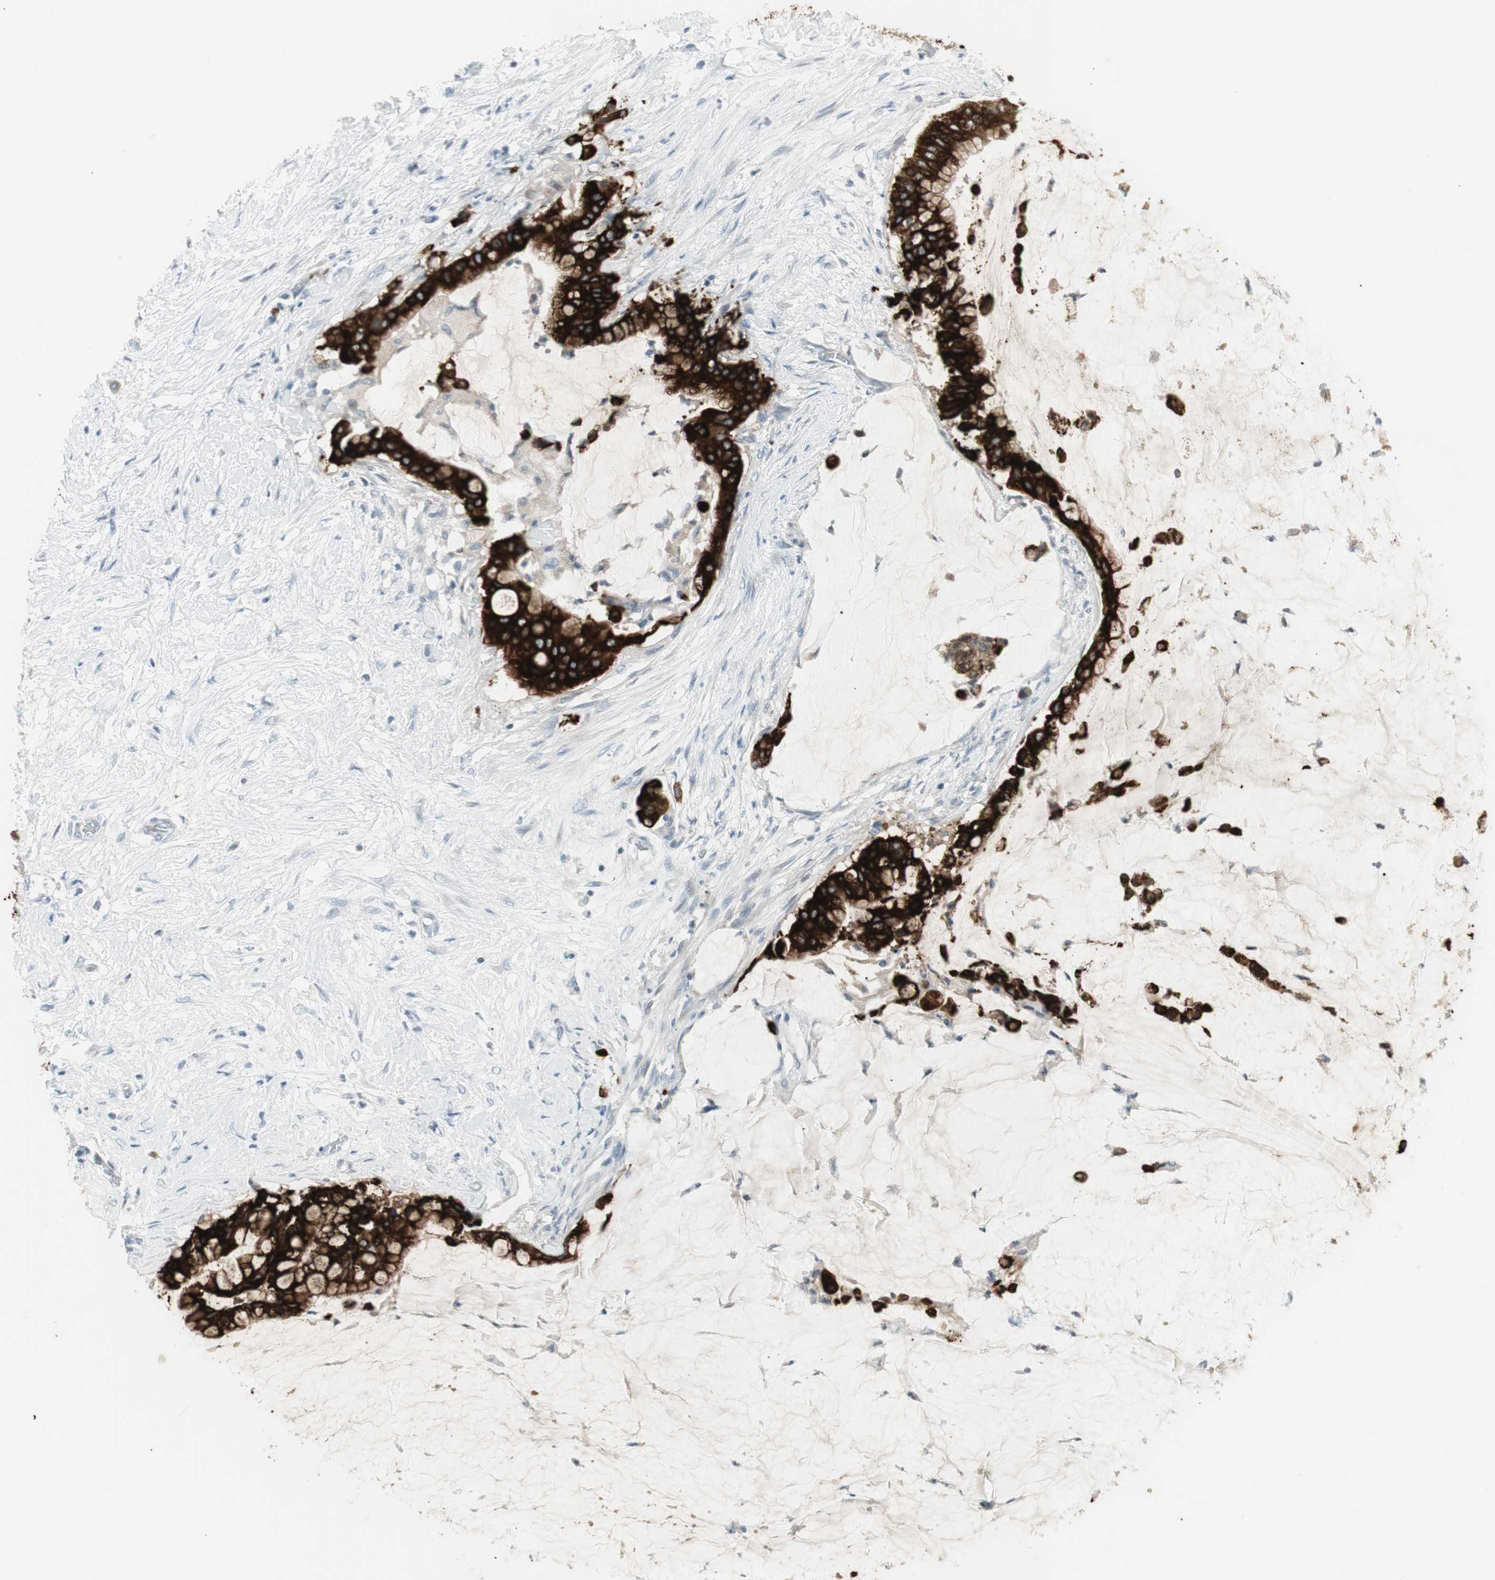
{"staining": {"intensity": "strong", "quantity": ">75%", "location": "cytoplasmic/membranous"}, "tissue": "pancreatic cancer", "cell_type": "Tumor cells", "image_type": "cancer", "snomed": [{"axis": "morphology", "description": "Adenocarcinoma, NOS"}, {"axis": "topography", "description": "Pancreas"}], "caption": "IHC histopathology image of pancreatic cancer (adenocarcinoma) stained for a protein (brown), which demonstrates high levels of strong cytoplasmic/membranous staining in about >75% of tumor cells.", "gene": "AGR2", "patient": {"sex": "male", "age": 41}}